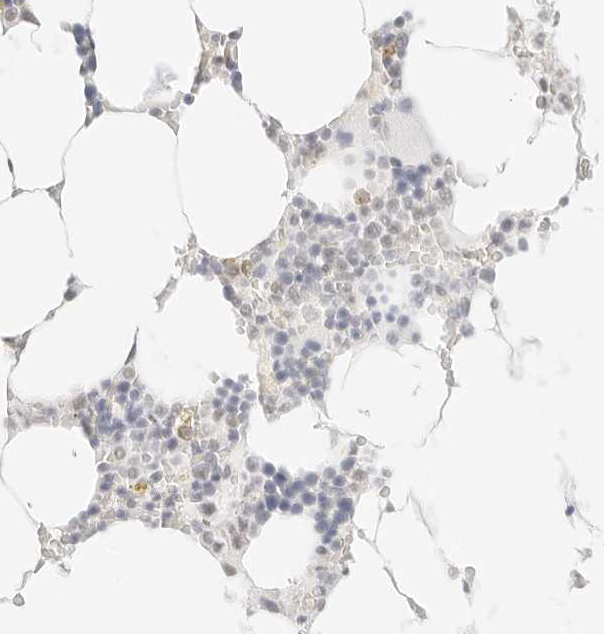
{"staining": {"intensity": "moderate", "quantity": "<25%", "location": "nuclear"}, "tissue": "bone marrow", "cell_type": "Hematopoietic cells", "image_type": "normal", "snomed": [{"axis": "morphology", "description": "Normal tissue, NOS"}, {"axis": "topography", "description": "Bone marrow"}], "caption": "Immunohistochemical staining of benign human bone marrow shows low levels of moderate nuclear staining in approximately <25% of hematopoietic cells. The staining was performed using DAB (3,3'-diaminobenzidine), with brown indicating positive protein expression. Nuclei are stained blue with hematoxylin.", "gene": "FBLN5", "patient": {"sex": "male", "age": 70}}